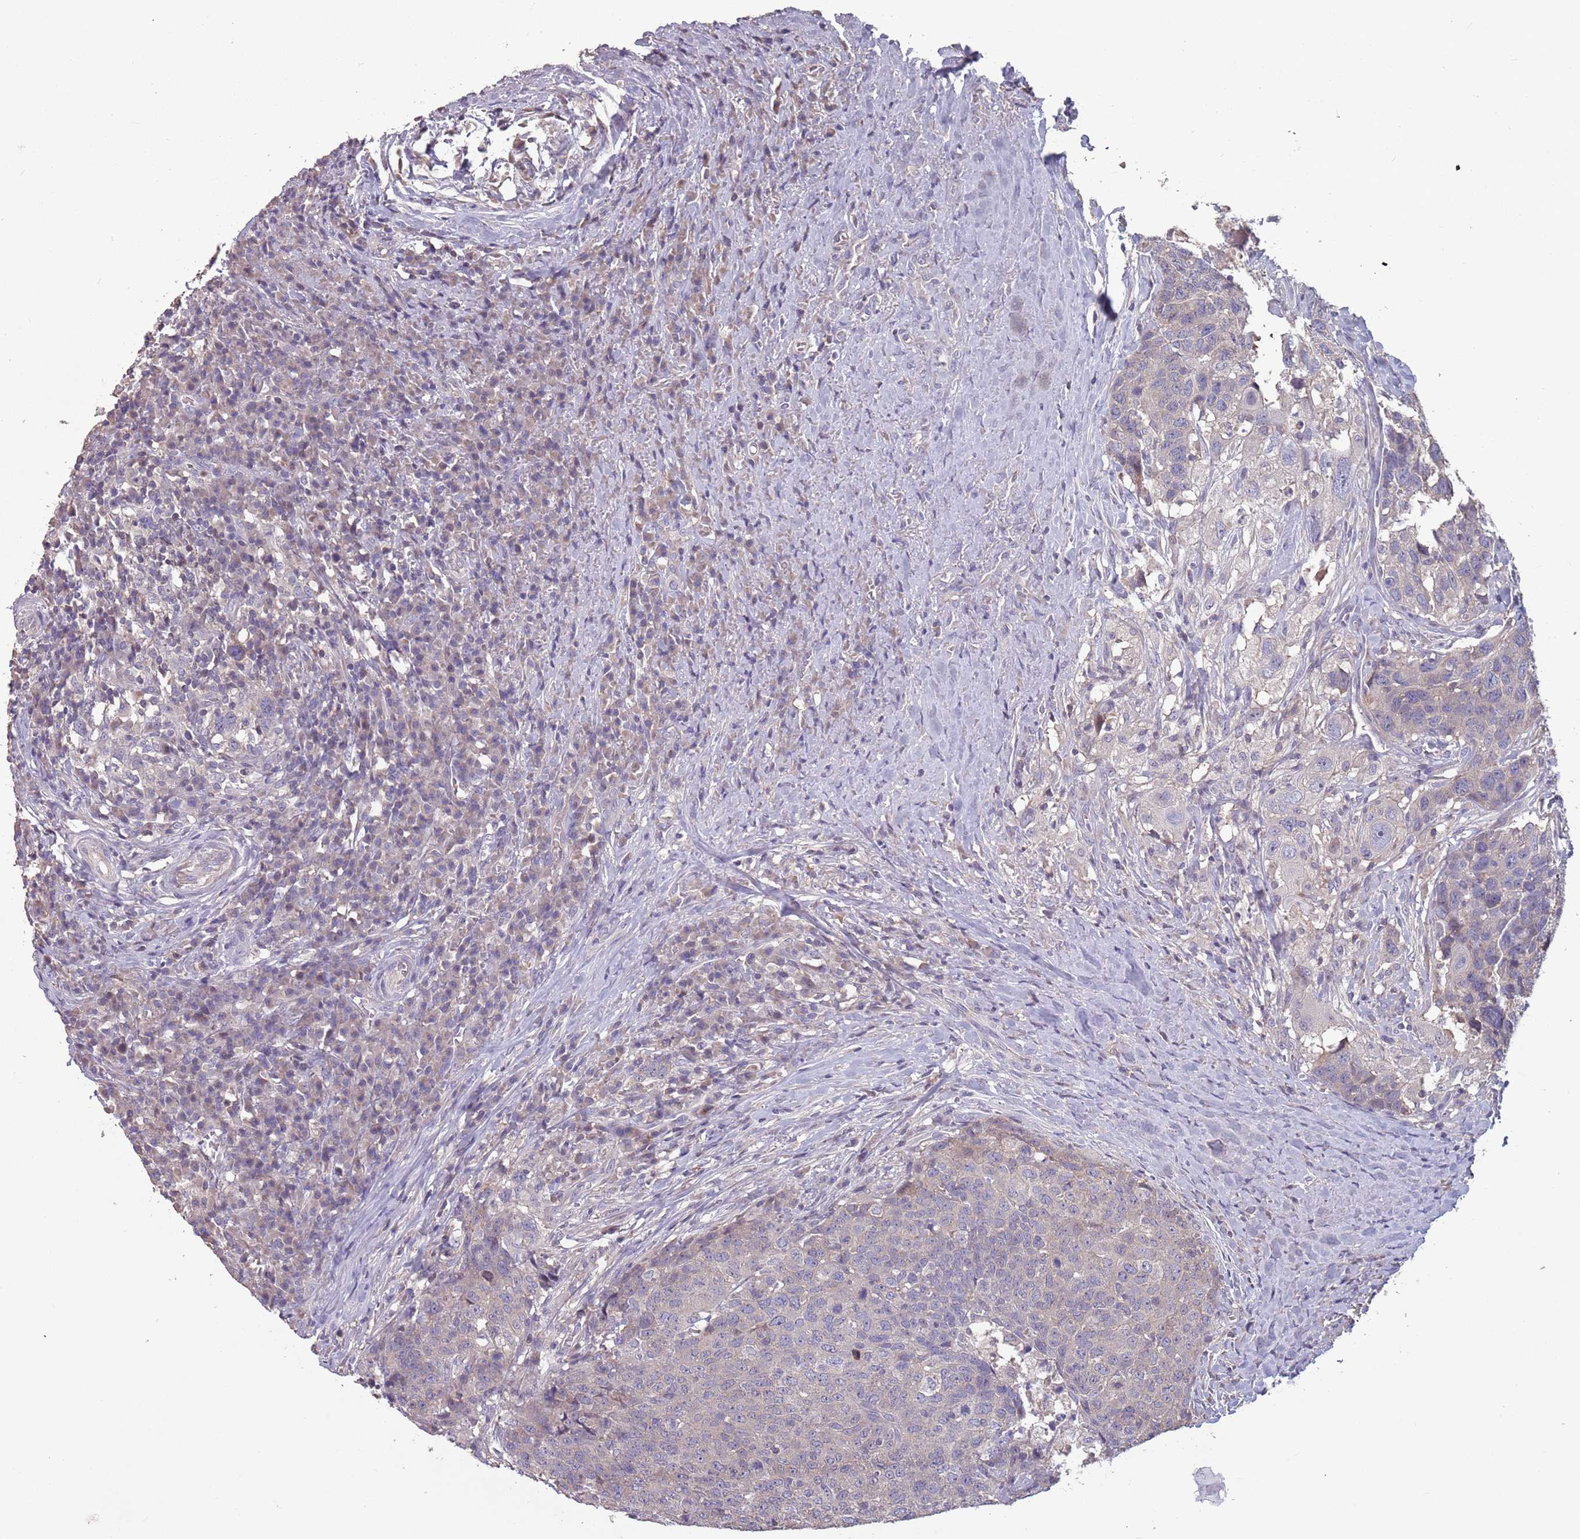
{"staining": {"intensity": "negative", "quantity": "none", "location": "none"}, "tissue": "head and neck cancer", "cell_type": "Tumor cells", "image_type": "cancer", "snomed": [{"axis": "morphology", "description": "Squamous cell carcinoma, NOS"}, {"axis": "topography", "description": "Head-Neck"}], "caption": "Head and neck cancer (squamous cell carcinoma) stained for a protein using immunohistochemistry demonstrates no positivity tumor cells.", "gene": "MBD3L1", "patient": {"sex": "male", "age": 66}}